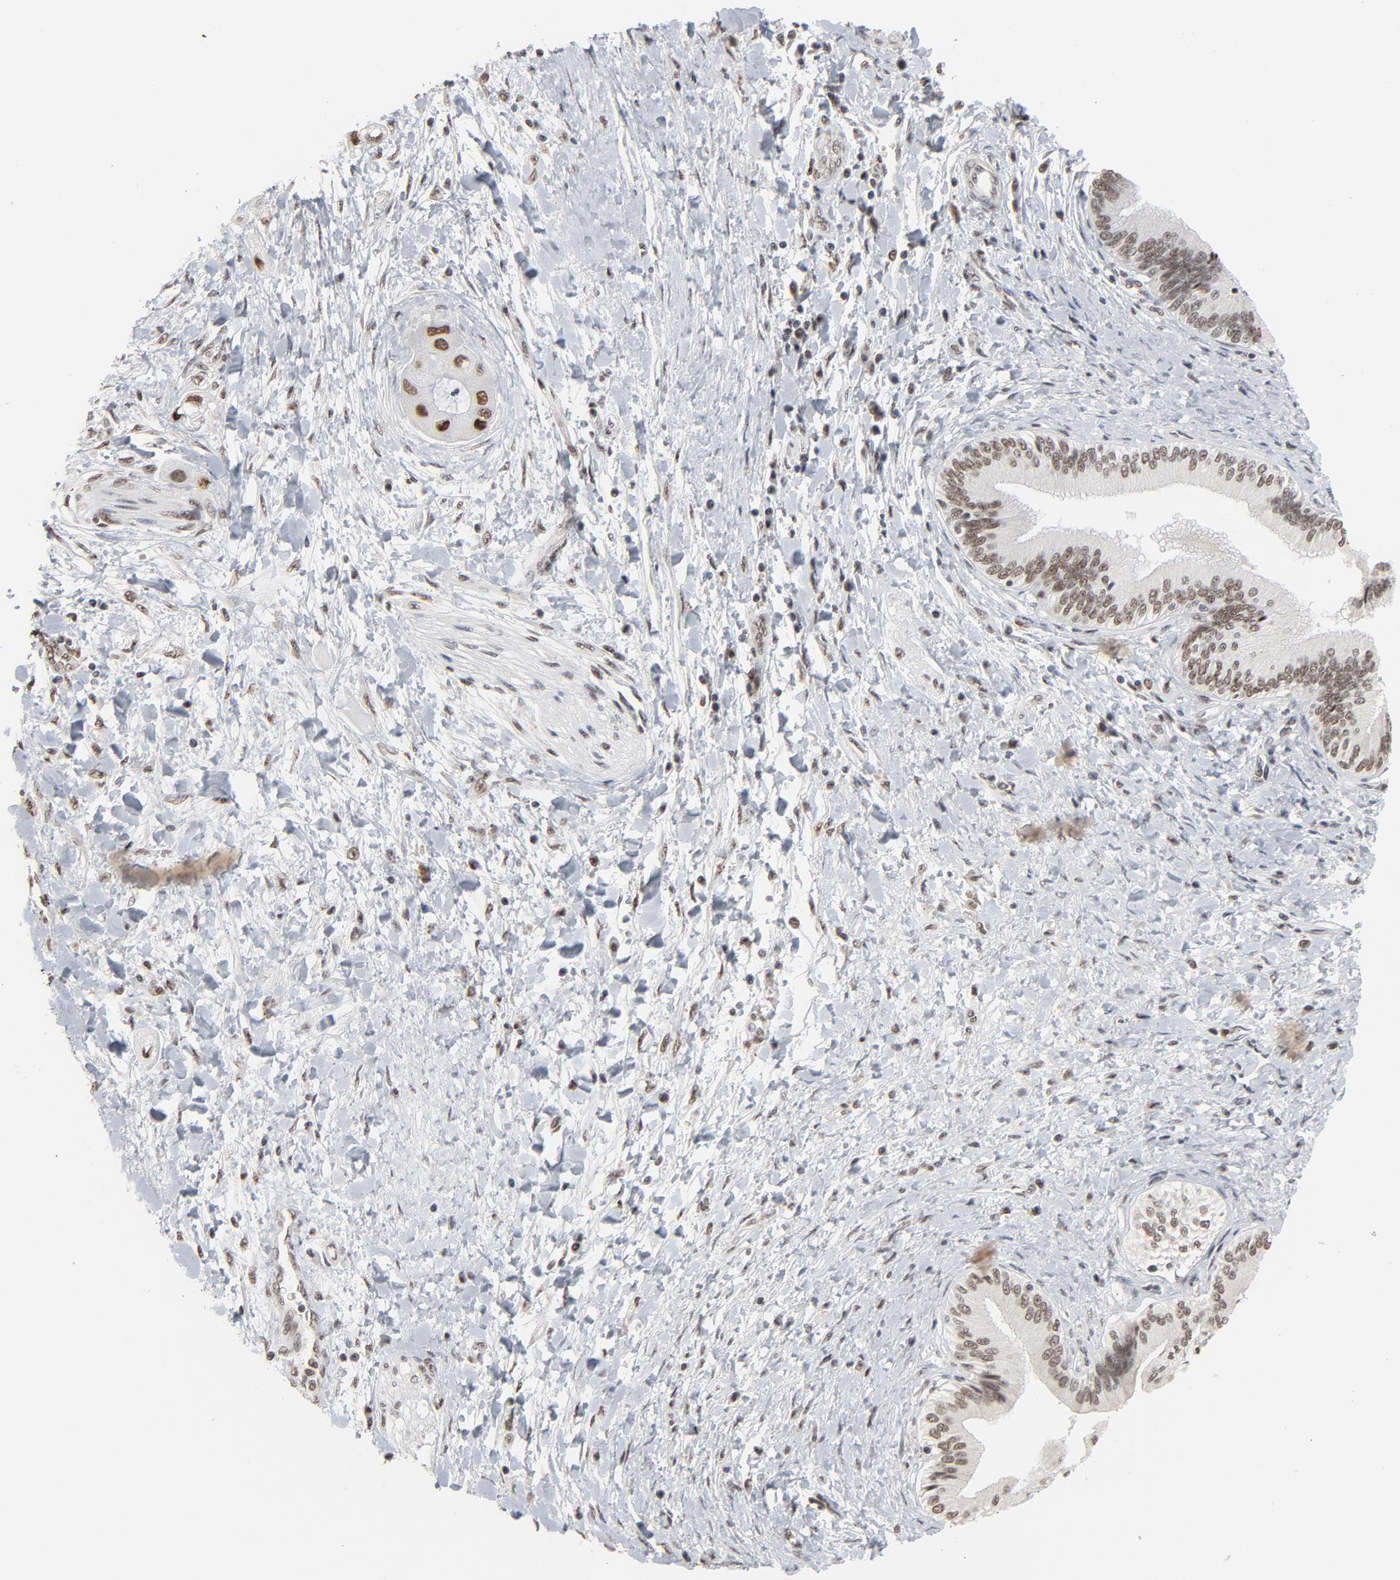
{"staining": {"intensity": "moderate", "quantity": ">75%", "location": "nuclear"}, "tissue": "soft tissue", "cell_type": "Fibroblasts", "image_type": "normal", "snomed": [{"axis": "morphology", "description": "Normal tissue, NOS"}, {"axis": "morphology", "description": "Cholangiocarcinoma"}, {"axis": "topography", "description": "Liver"}, {"axis": "topography", "description": "Peripheral nerve tissue"}], "caption": "Immunohistochemistry image of unremarkable soft tissue stained for a protein (brown), which reveals medium levels of moderate nuclear positivity in about >75% of fibroblasts.", "gene": "MRE11", "patient": {"sex": "male", "age": 50}}